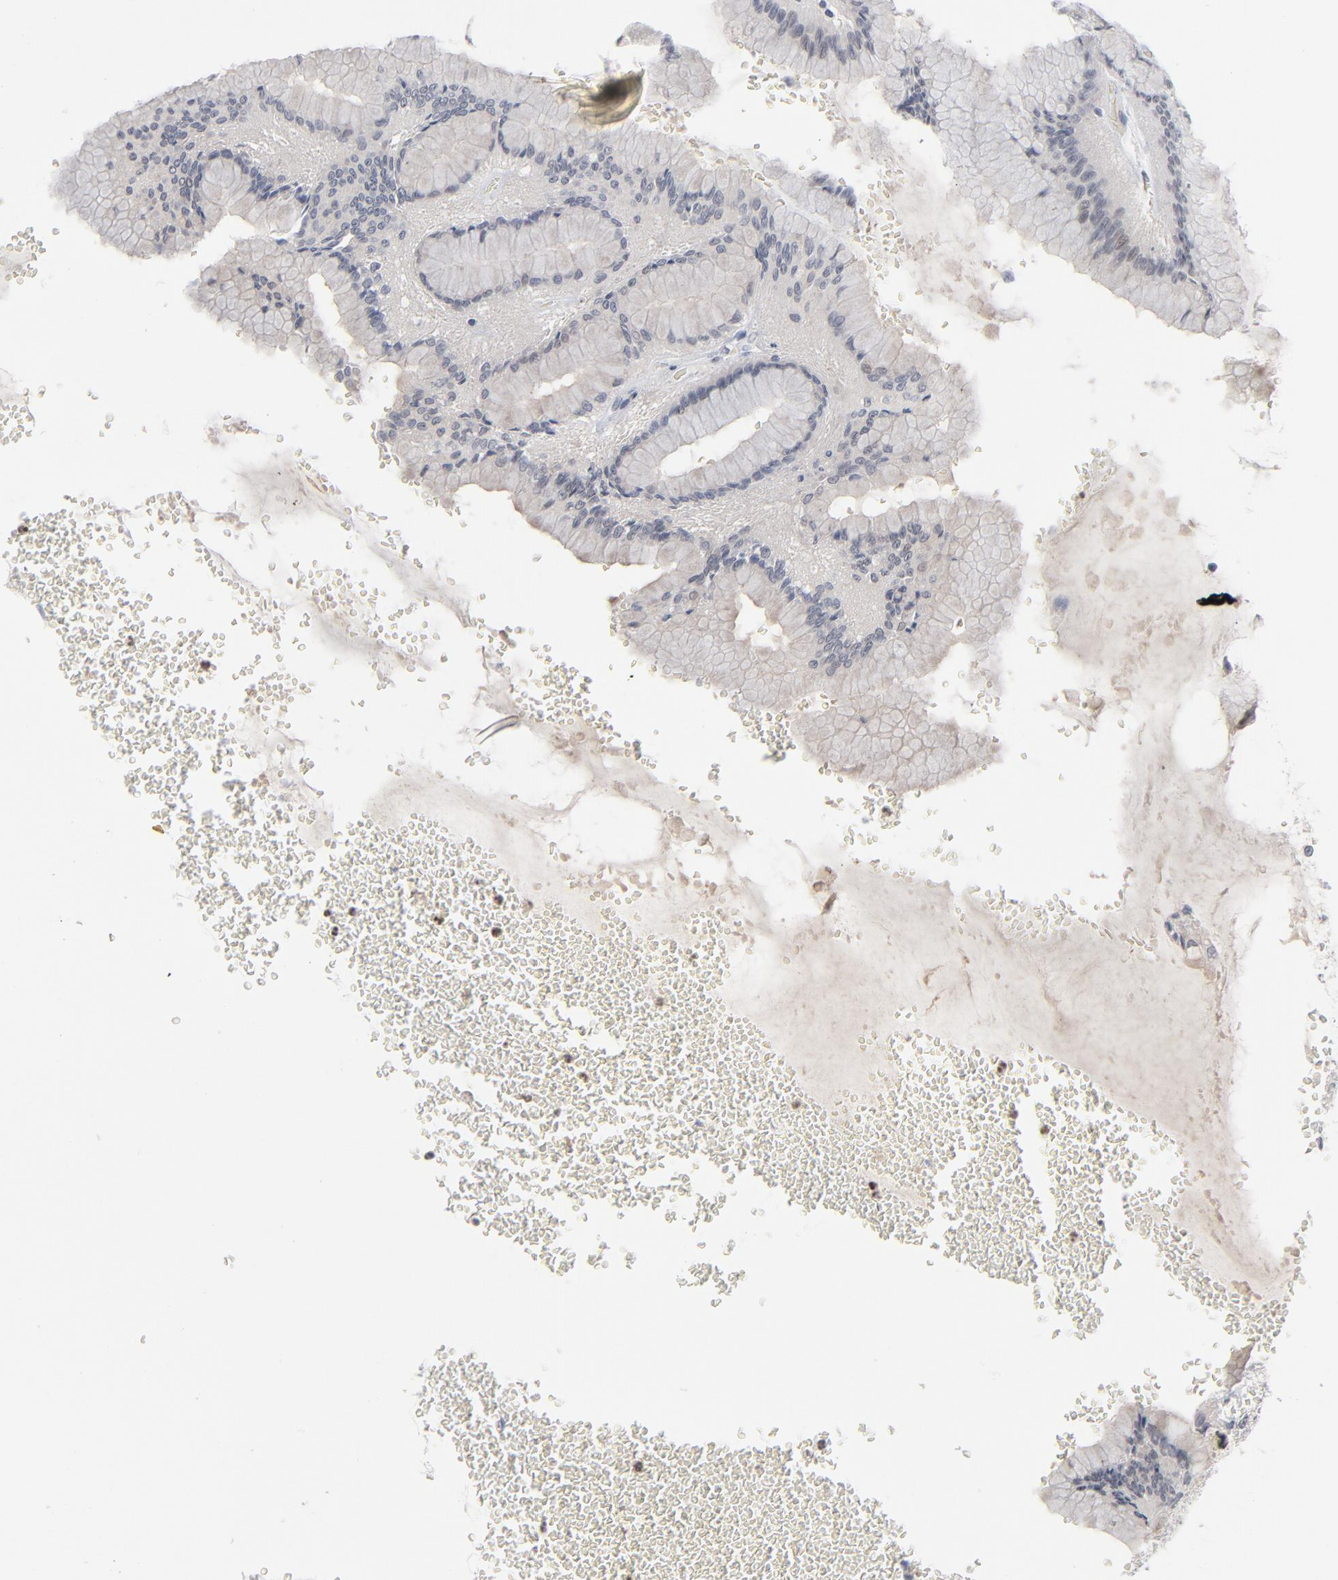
{"staining": {"intensity": "negative", "quantity": "none", "location": "none"}, "tissue": "stomach", "cell_type": "Glandular cells", "image_type": "normal", "snomed": [{"axis": "morphology", "description": "Normal tissue, NOS"}, {"axis": "morphology", "description": "Adenocarcinoma, NOS"}, {"axis": "topography", "description": "Stomach"}, {"axis": "topography", "description": "Stomach, lower"}], "caption": "DAB (3,3'-diaminobenzidine) immunohistochemical staining of unremarkable human stomach exhibits no significant expression in glandular cells. (DAB immunohistochemistry (IHC), high magnification).", "gene": "FOXN2", "patient": {"sex": "female", "age": 65}}